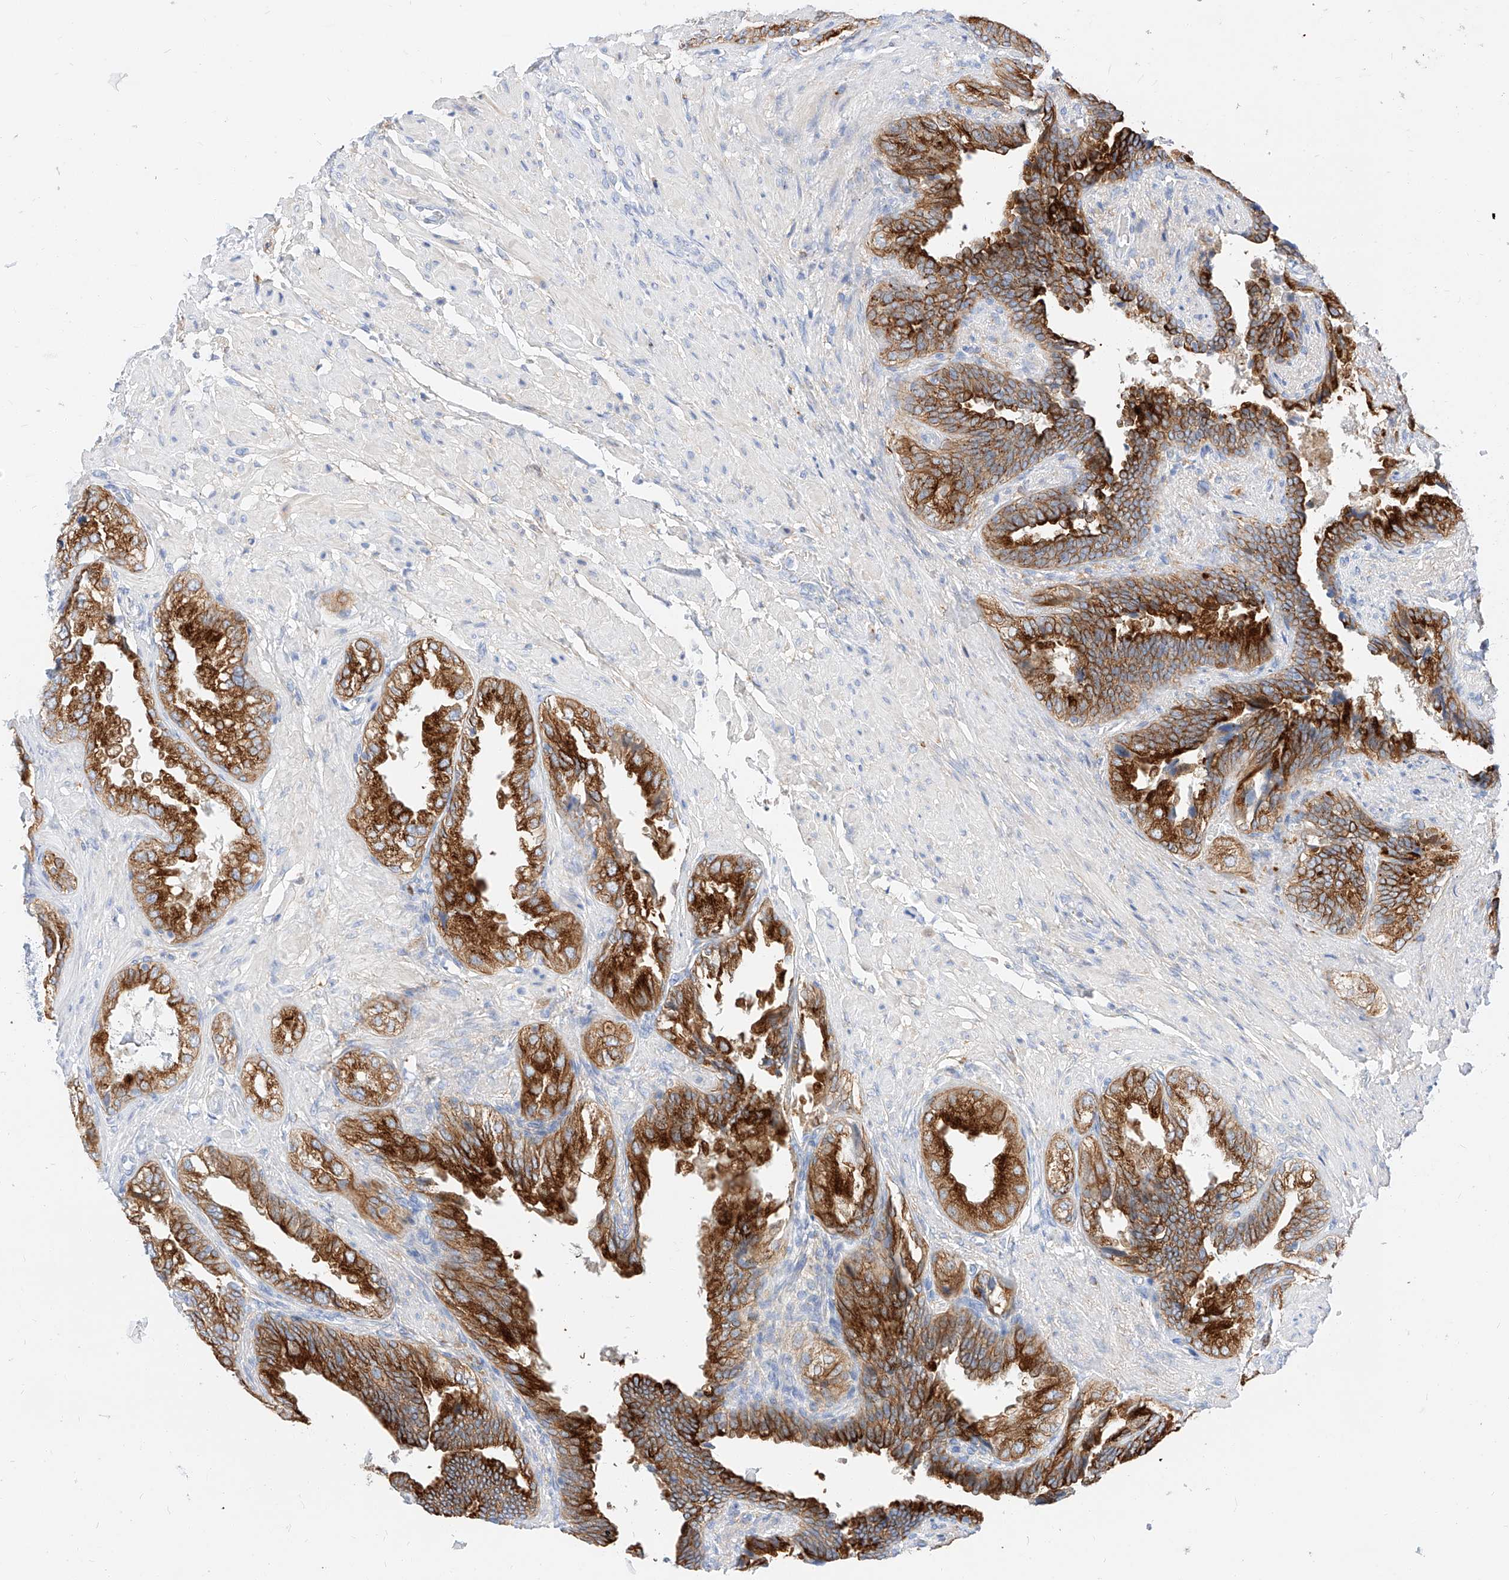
{"staining": {"intensity": "strong", "quantity": ">75%", "location": "cytoplasmic/membranous"}, "tissue": "seminal vesicle", "cell_type": "Glandular cells", "image_type": "normal", "snomed": [{"axis": "morphology", "description": "Normal tissue, NOS"}, {"axis": "topography", "description": "Seminal veicle"}, {"axis": "topography", "description": "Peripheral nerve tissue"}], "caption": "Brown immunohistochemical staining in benign human seminal vesicle displays strong cytoplasmic/membranous staining in about >75% of glandular cells. (brown staining indicates protein expression, while blue staining denotes nuclei).", "gene": "MAP7", "patient": {"sex": "male", "age": 63}}